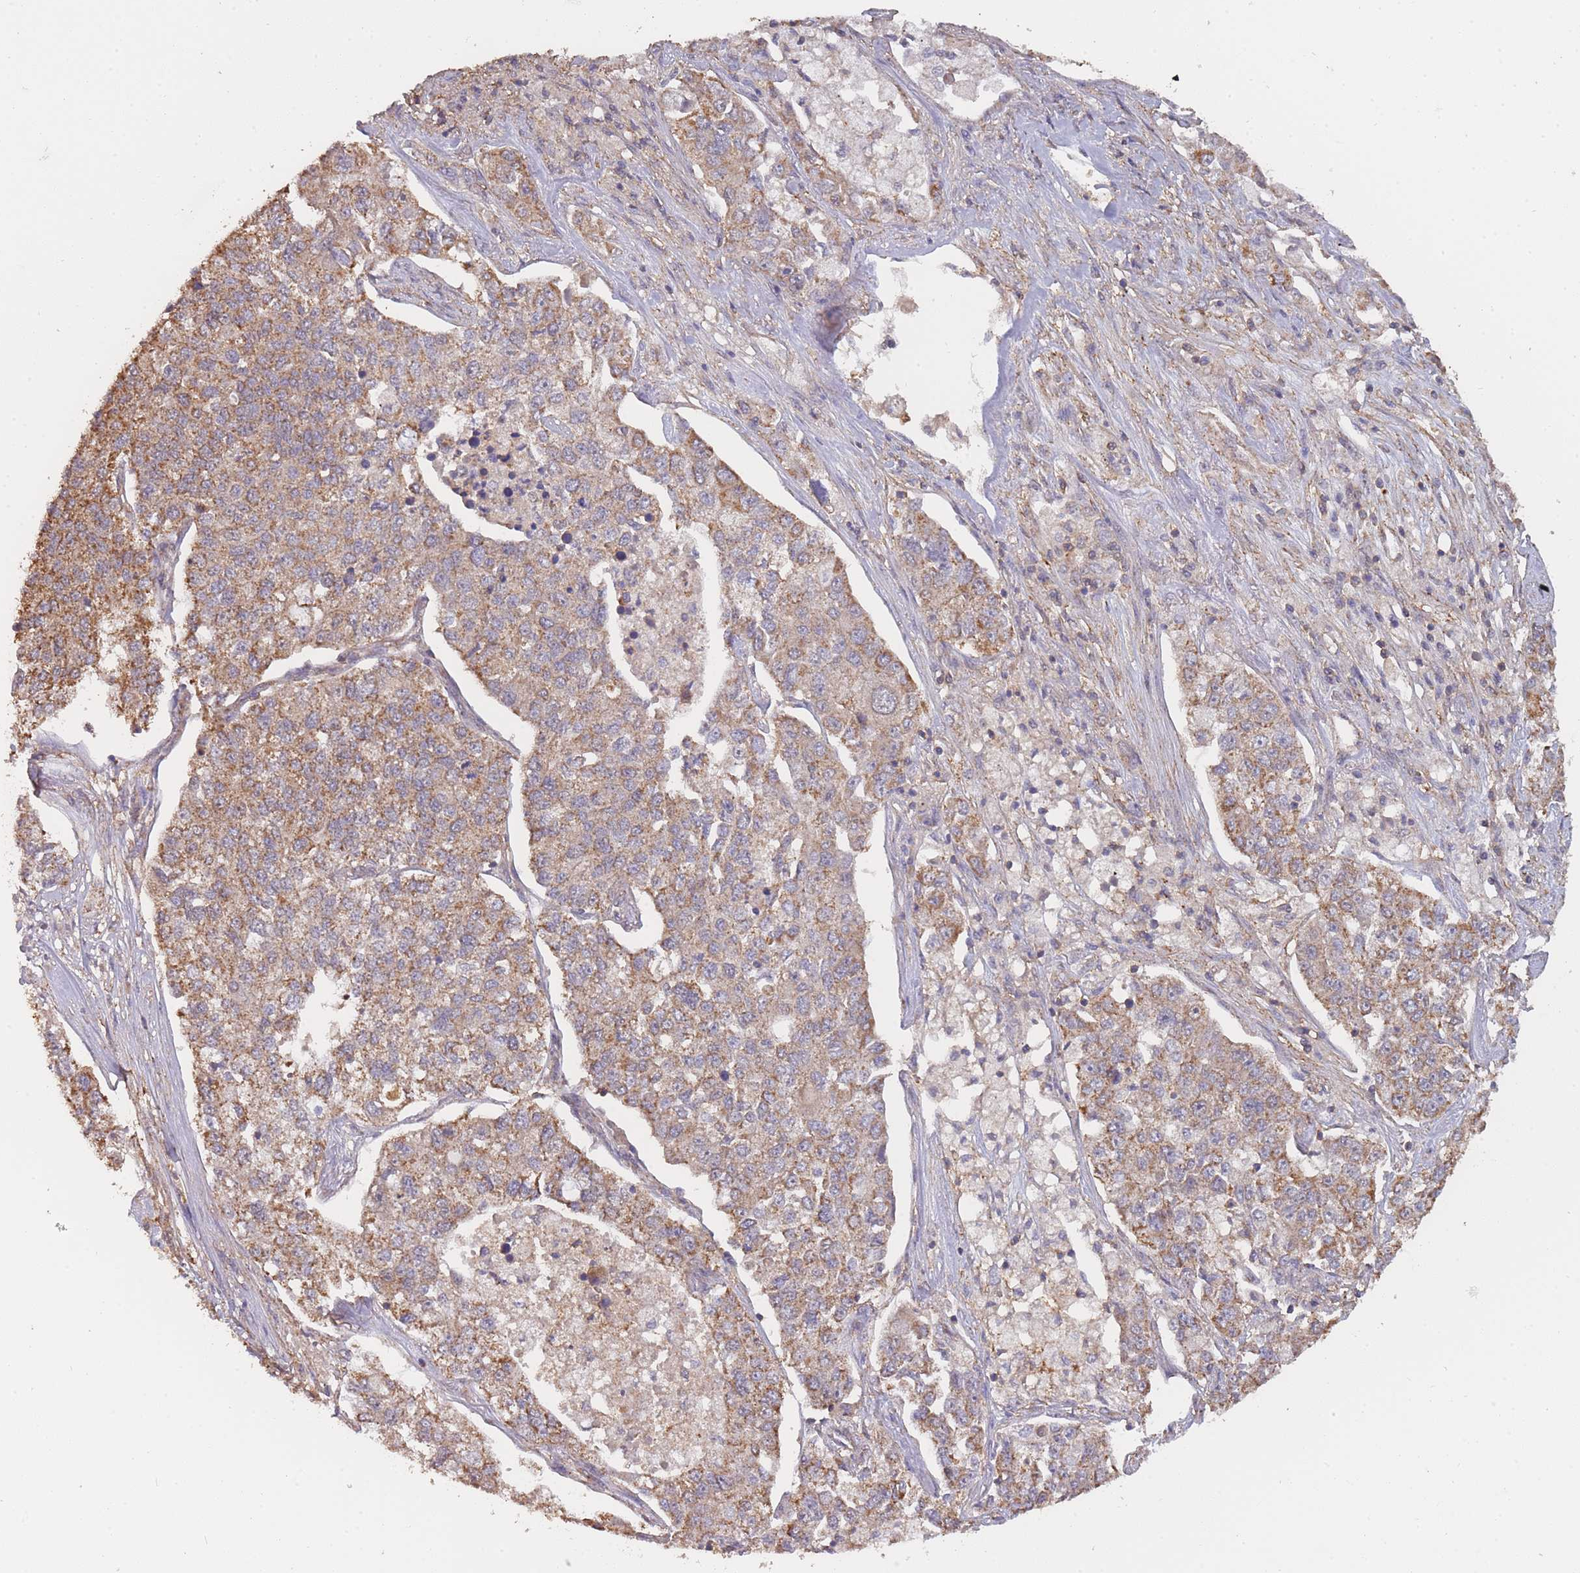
{"staining": {"intensity": "moderate", "quantity": ">75%", "location": "cytoplasmic/membranous"}, "tissue": "lung cancer", "cell_type": "Tumor cells", "image_type": "cancer", "snomed": [{"axis": "morphology", "description": "Adenocarcinoma, NOS"}, {"axis": "topography", "description": "Lung"}], "caption": "The micrograph demonstrates a brown stain indicating the presence of a protein in the cytoplasmic/membranous of tumor cells in adenocarcinoma (lung).", "gene": "METRN", "patient": {"sex": "male", "age": 49}}